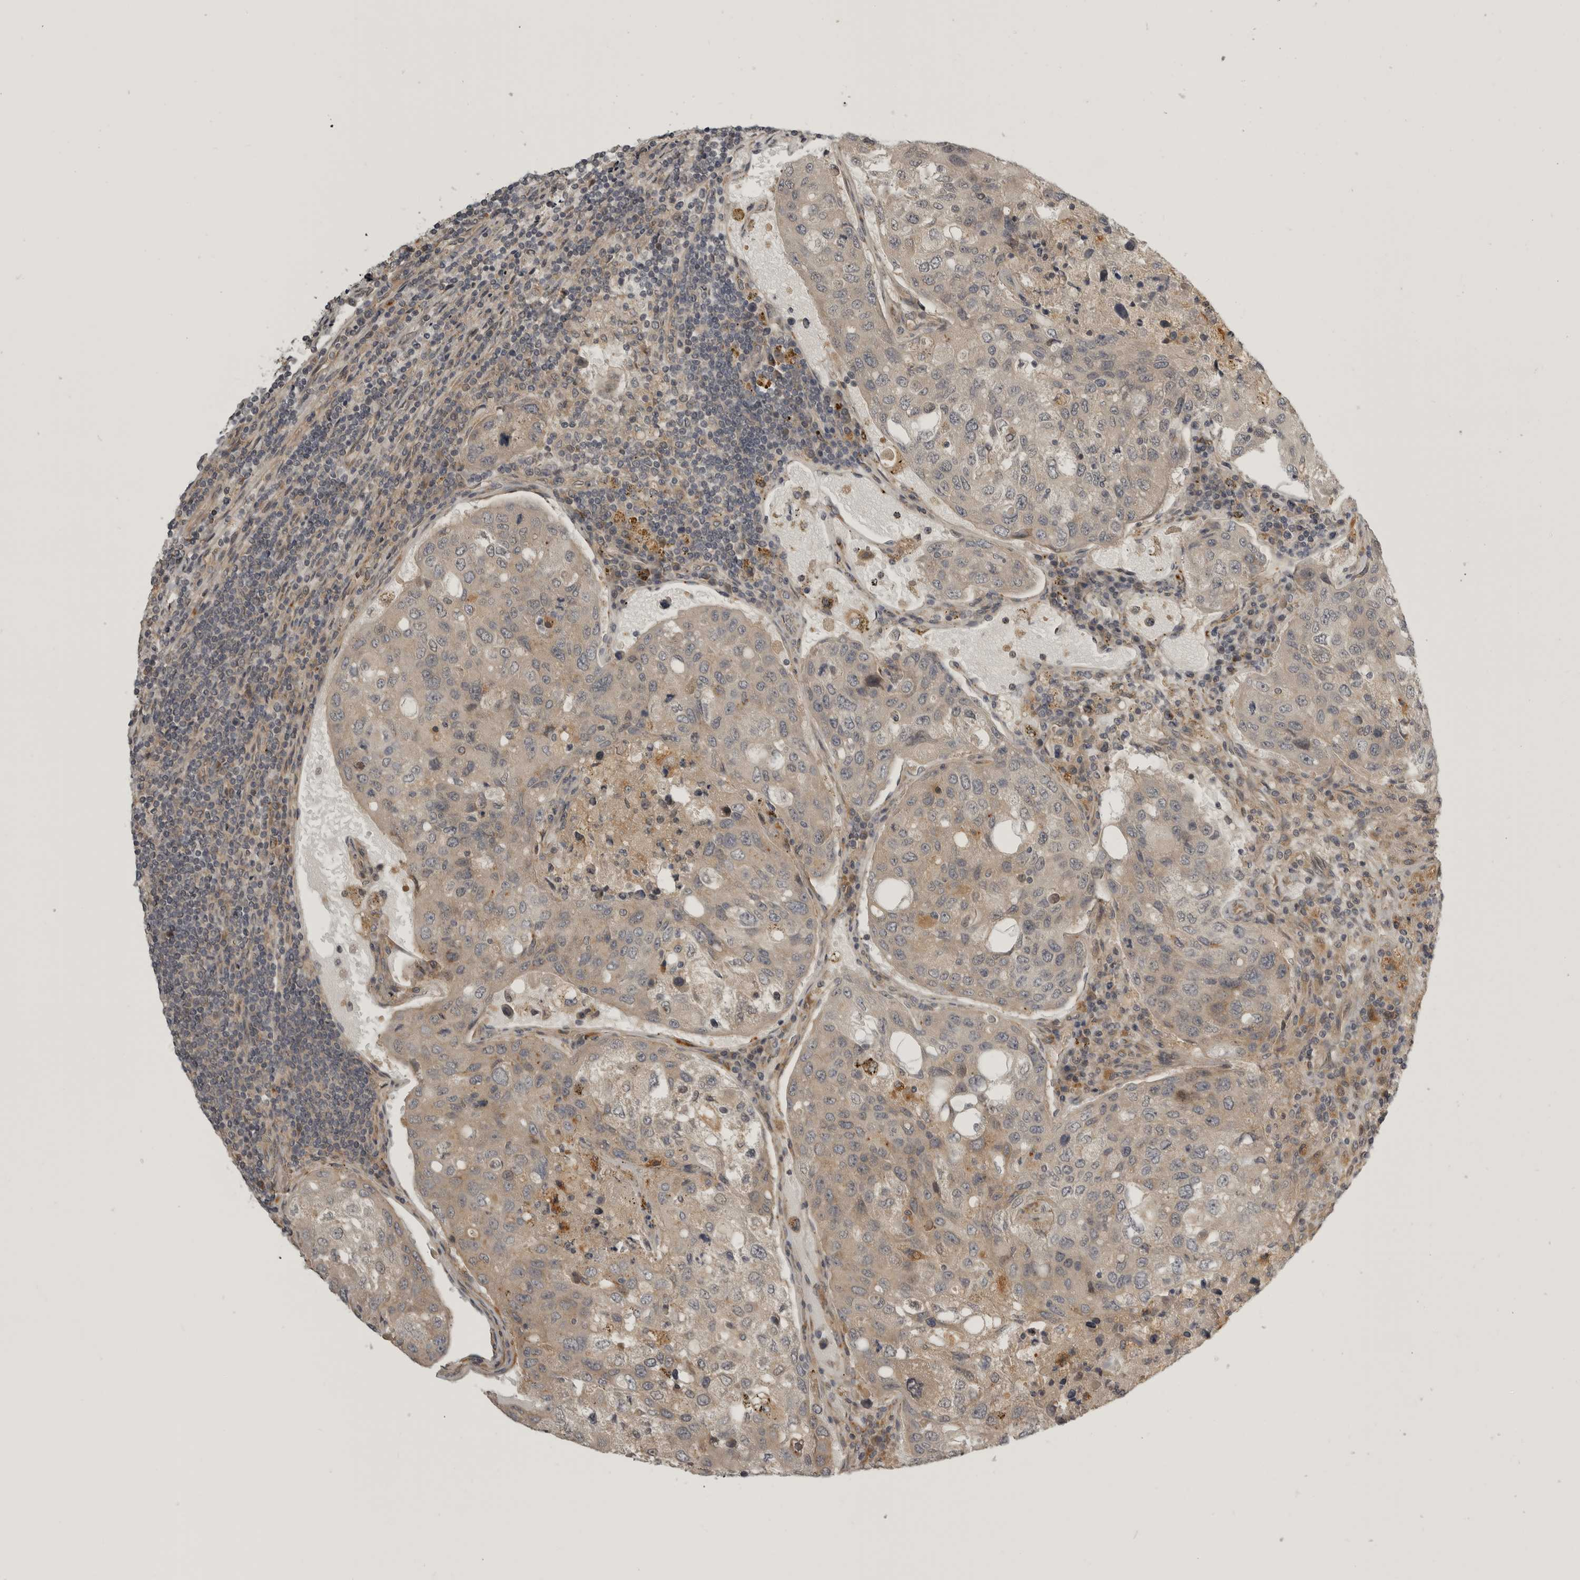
{"staining": {"intensity": "weak", "quantity": ">75%", "location": "cytoplasmic/membranous"}, "tissue": "urothelial cancer", "cell_type": "Tumor cells", "image_type": "cancer", "snomed": [{"axis": "morphology", "description": "Urothelial carcinoma, High grade"}, {"axis": "topography", "description": "Lymph node"}, {"axis": "topography", "description": "Urinary bladder"}], "caption": "Human high-grade urothelial carcinoma stained for a protein (brown) demonstrates weak cytoplasmic/membranous positive expression in approximately >75% of tumor cells.", "gene": "CUEDC1", "patient": {"sex": "male", "age": 51}}